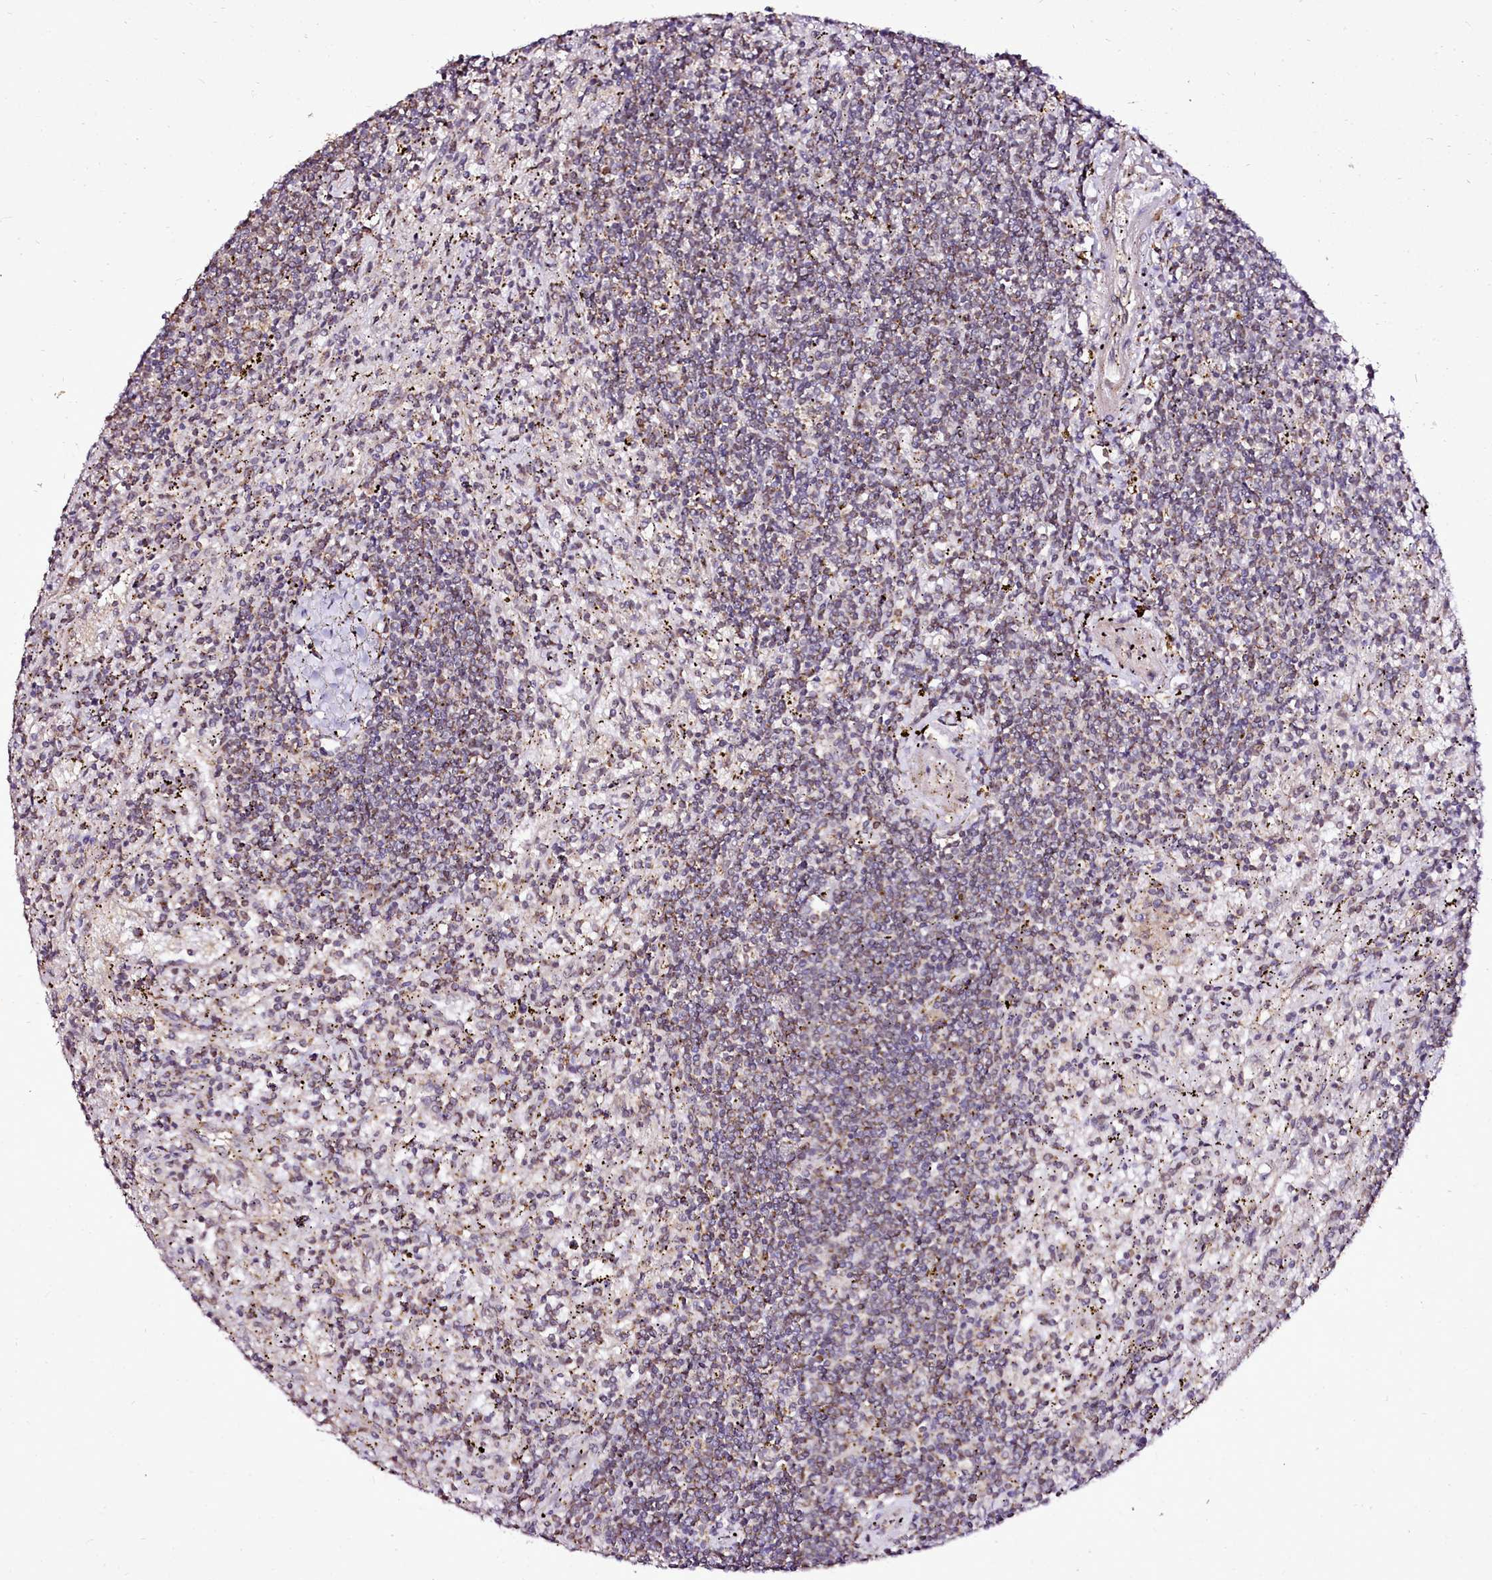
{"staining": {"intensity": "weak", "quantity": "<25%", "location": "cytoplasmic/membranous"}, "tissue": "lymphoma", "cell_type": "Tumor cells", "image_type": "cancer", "snomed": [{"axis": "morphology", "description": "Malignant lymphoma, non-Hodgkin's type, Low grade"}, {"axis": "topography", "description": "Spleen"}], "caption": "Image shows no protein staining in tumor cells of low-grade malignant lymphoma, non-Hodgkin's type tissue. The staining was performed using DAB to visualize the protein expression in brown, while the nuclei were stained in blue with hematoxylin (Magnification: 20x).", "gene": "EDIL3", "patient": {"sex": "male", "age": 76}}